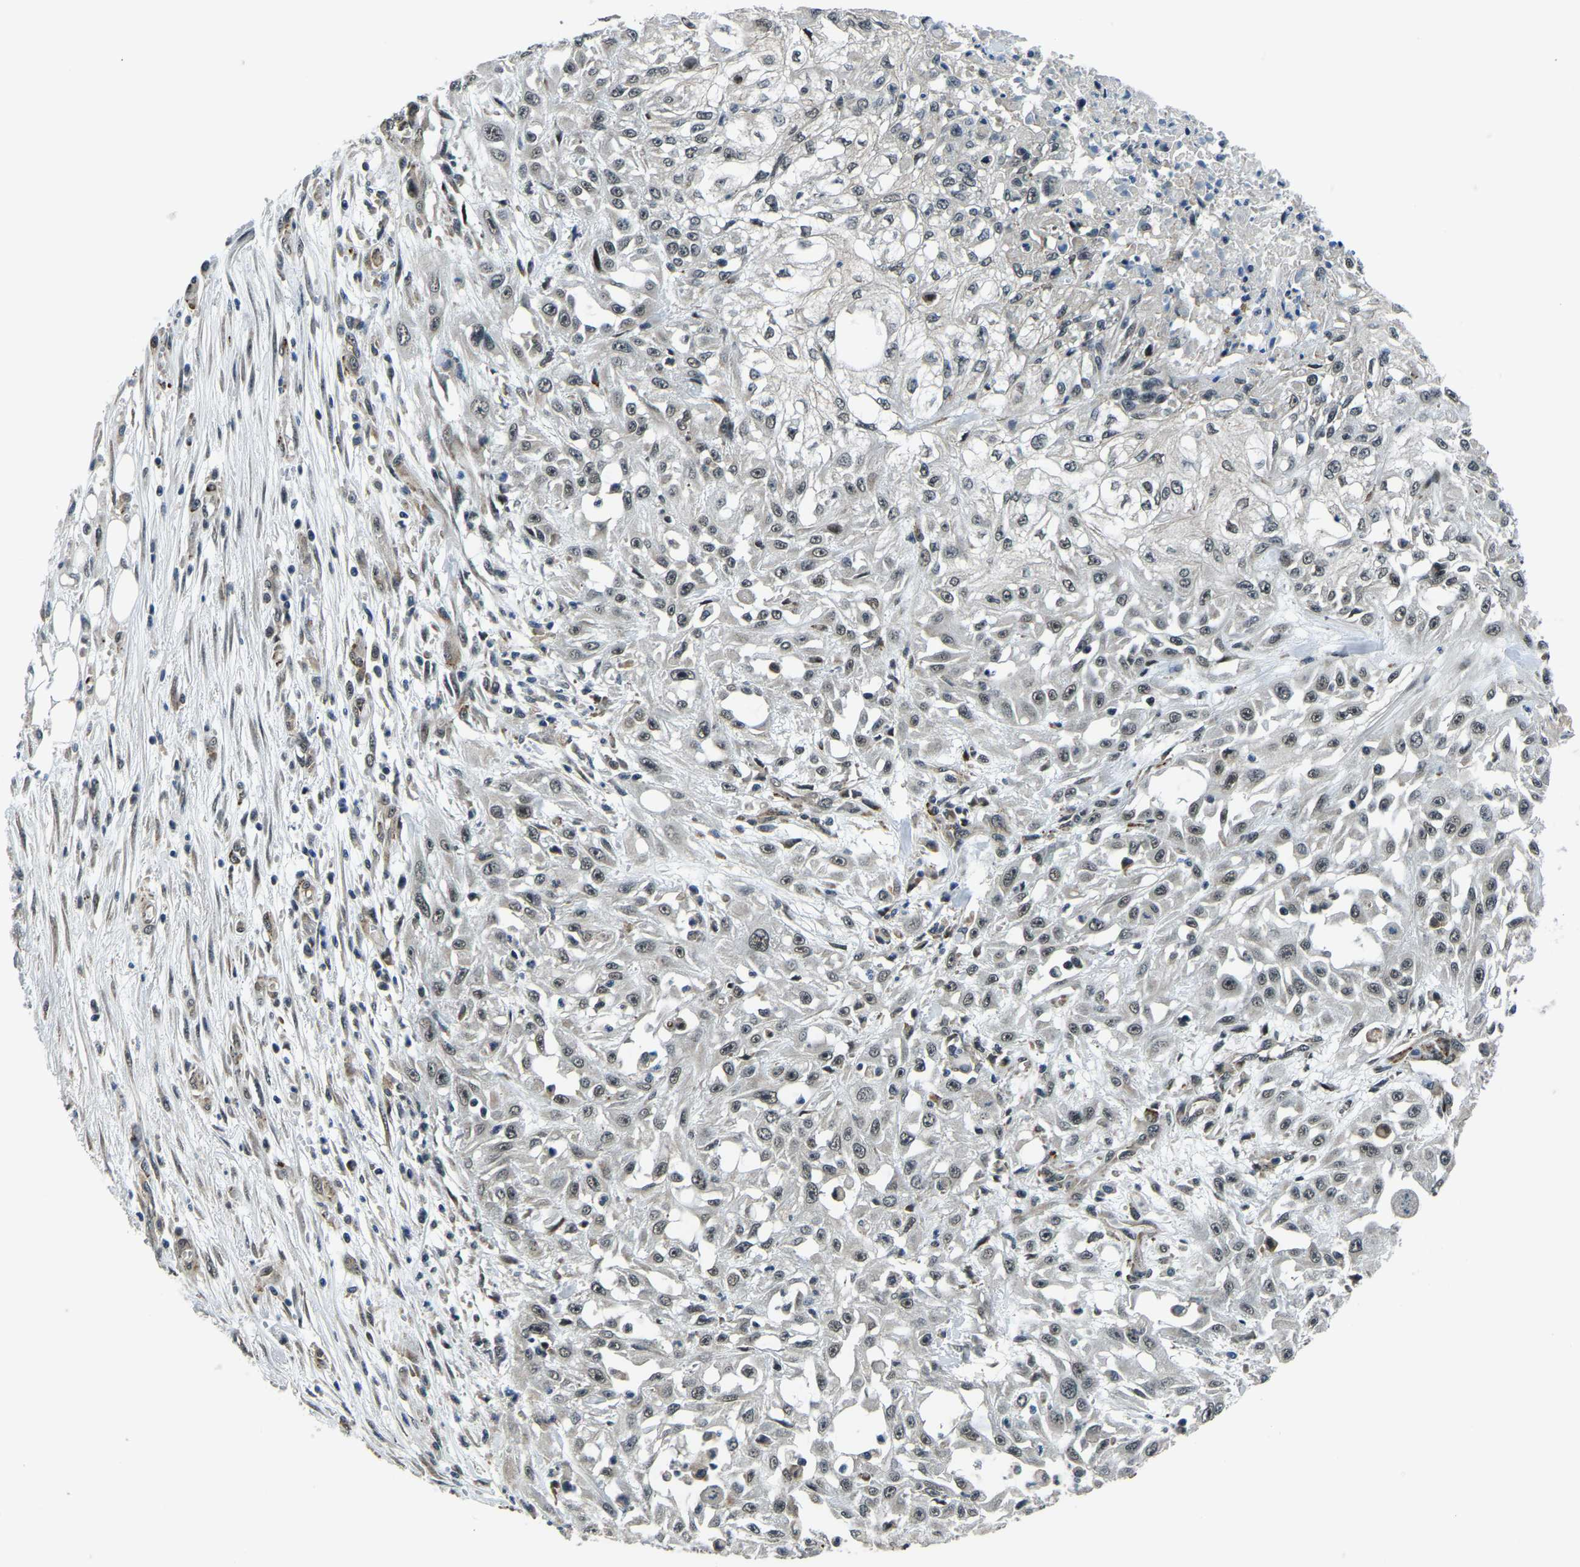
{"staining": {"intensity": "weak", "quantity": "25%-75%", "location": "nuclear"}, "tissue": "skin cancer", "cell_type": "Tumor cells", "image_type": "cancer", "snomed": [{"axis": "morphology", "description": "Squamous cell carcinoma, NOS"}, {"axis": "morphology", "description": "Squamous cell carcinoma, metastatic, NOS"}, {"axis": "topography", "description": "Skin"}, {"axis": "topography", "description": "Lymph node"}], "caption": "A brown stain shows weak nuclear staining of a protein in metastatic squamous cell carcinoma (skin) tumor cells.", "gene": "ING2", "patient": {"sex": "male", "age": 75}}